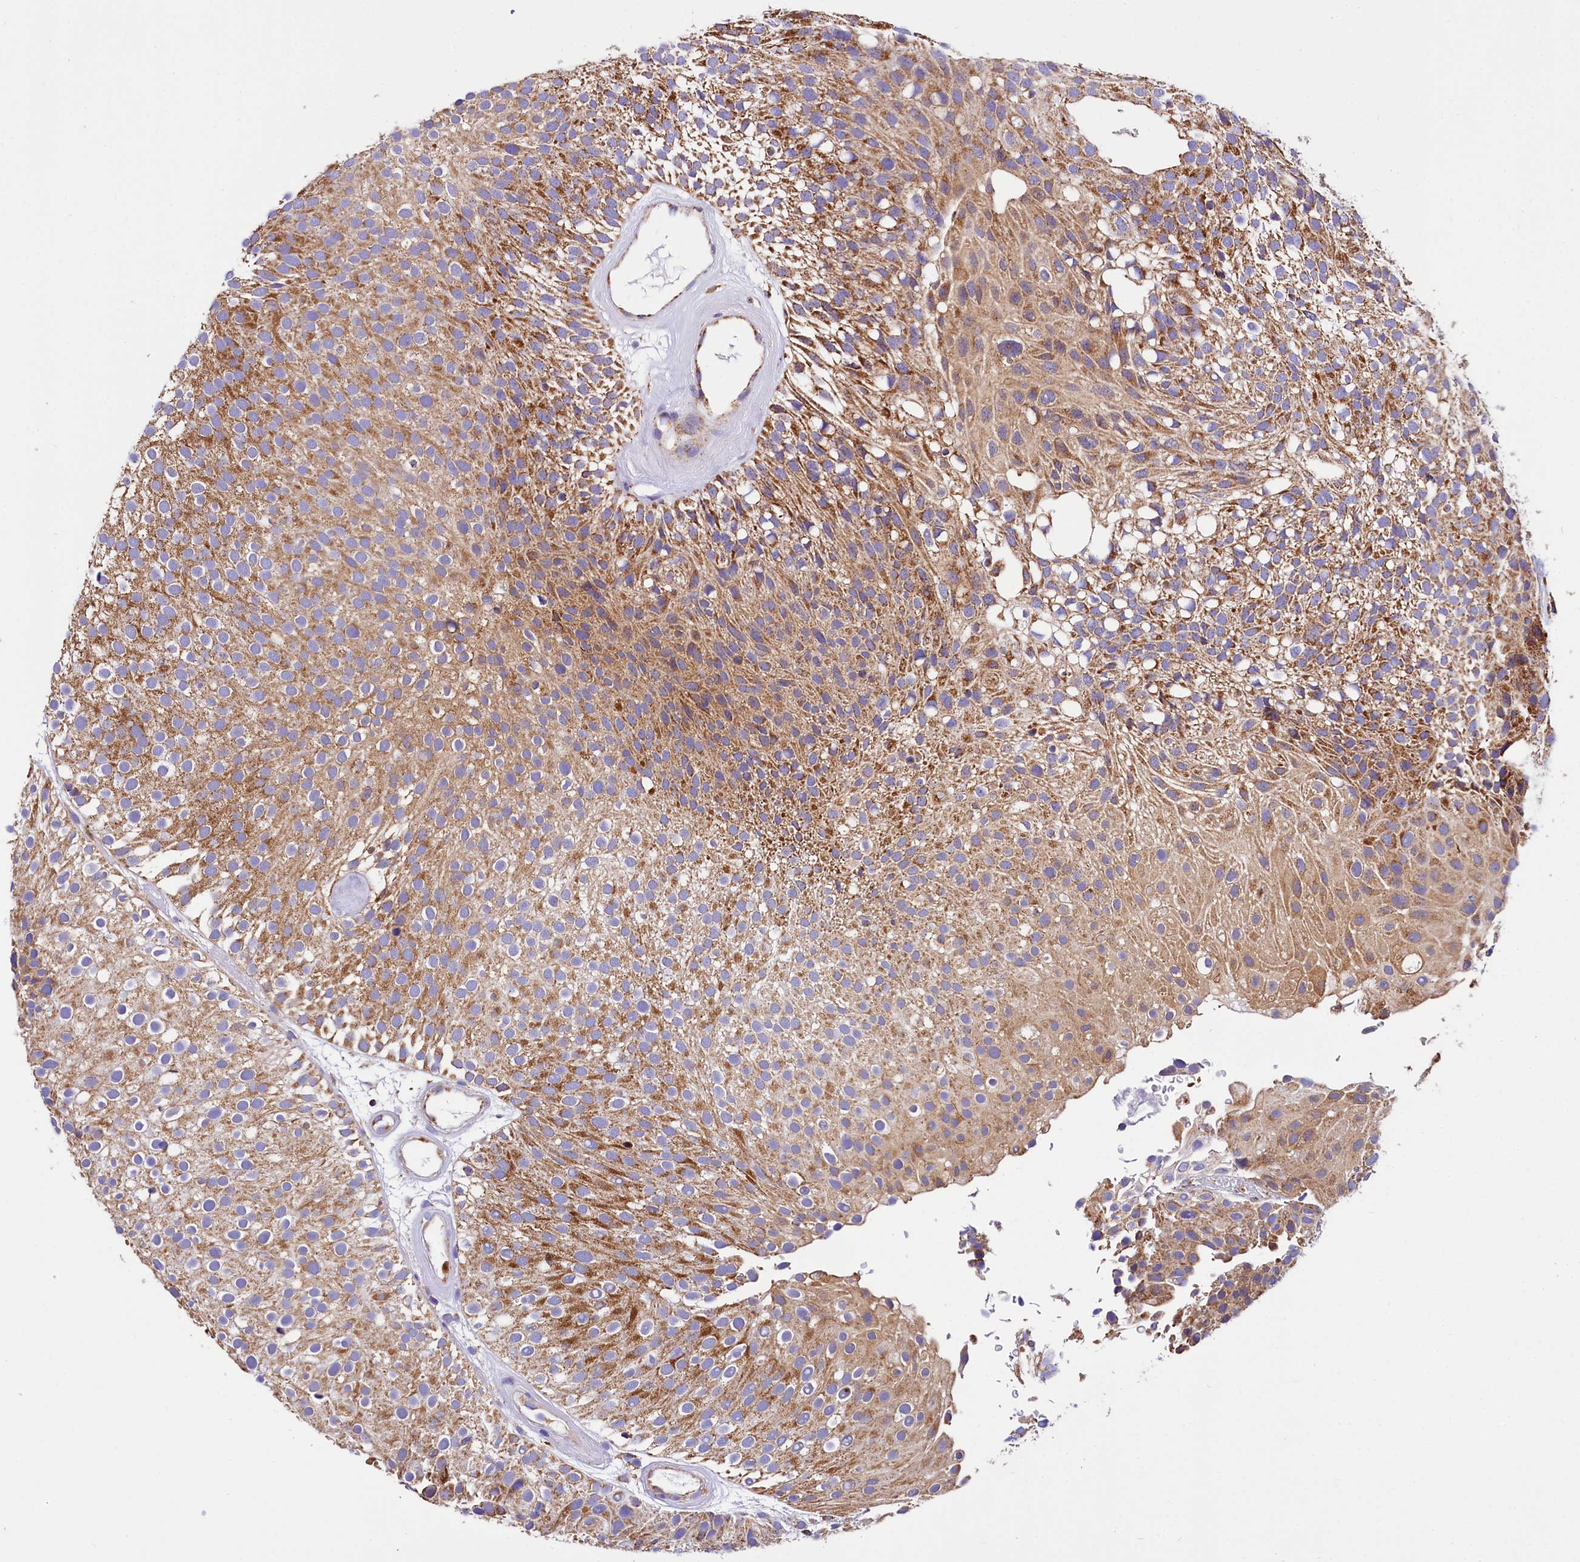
{"staining": {"intensity": "moderate", "quantity": ">75%", "location": "cytoplasmic/membranous"}, "tissue": "urothelial cancer", "cell_type": "Tumor cells", "image_type": "cancer", "snomed": [{"axis": "morphology", "description": "Urothelial carcinoma, Low grade"}, {"axis": "topography", "description": "Urinary bladder"}], "caption": "Human low-grade urothelial carcinoma stained with a brown dye displays moderate cytoplasmic/membranous positive expression in approximately >75% of tumor cells.", "gene": "TASOR2", "patient": {"sex": "male", "age": 78}}